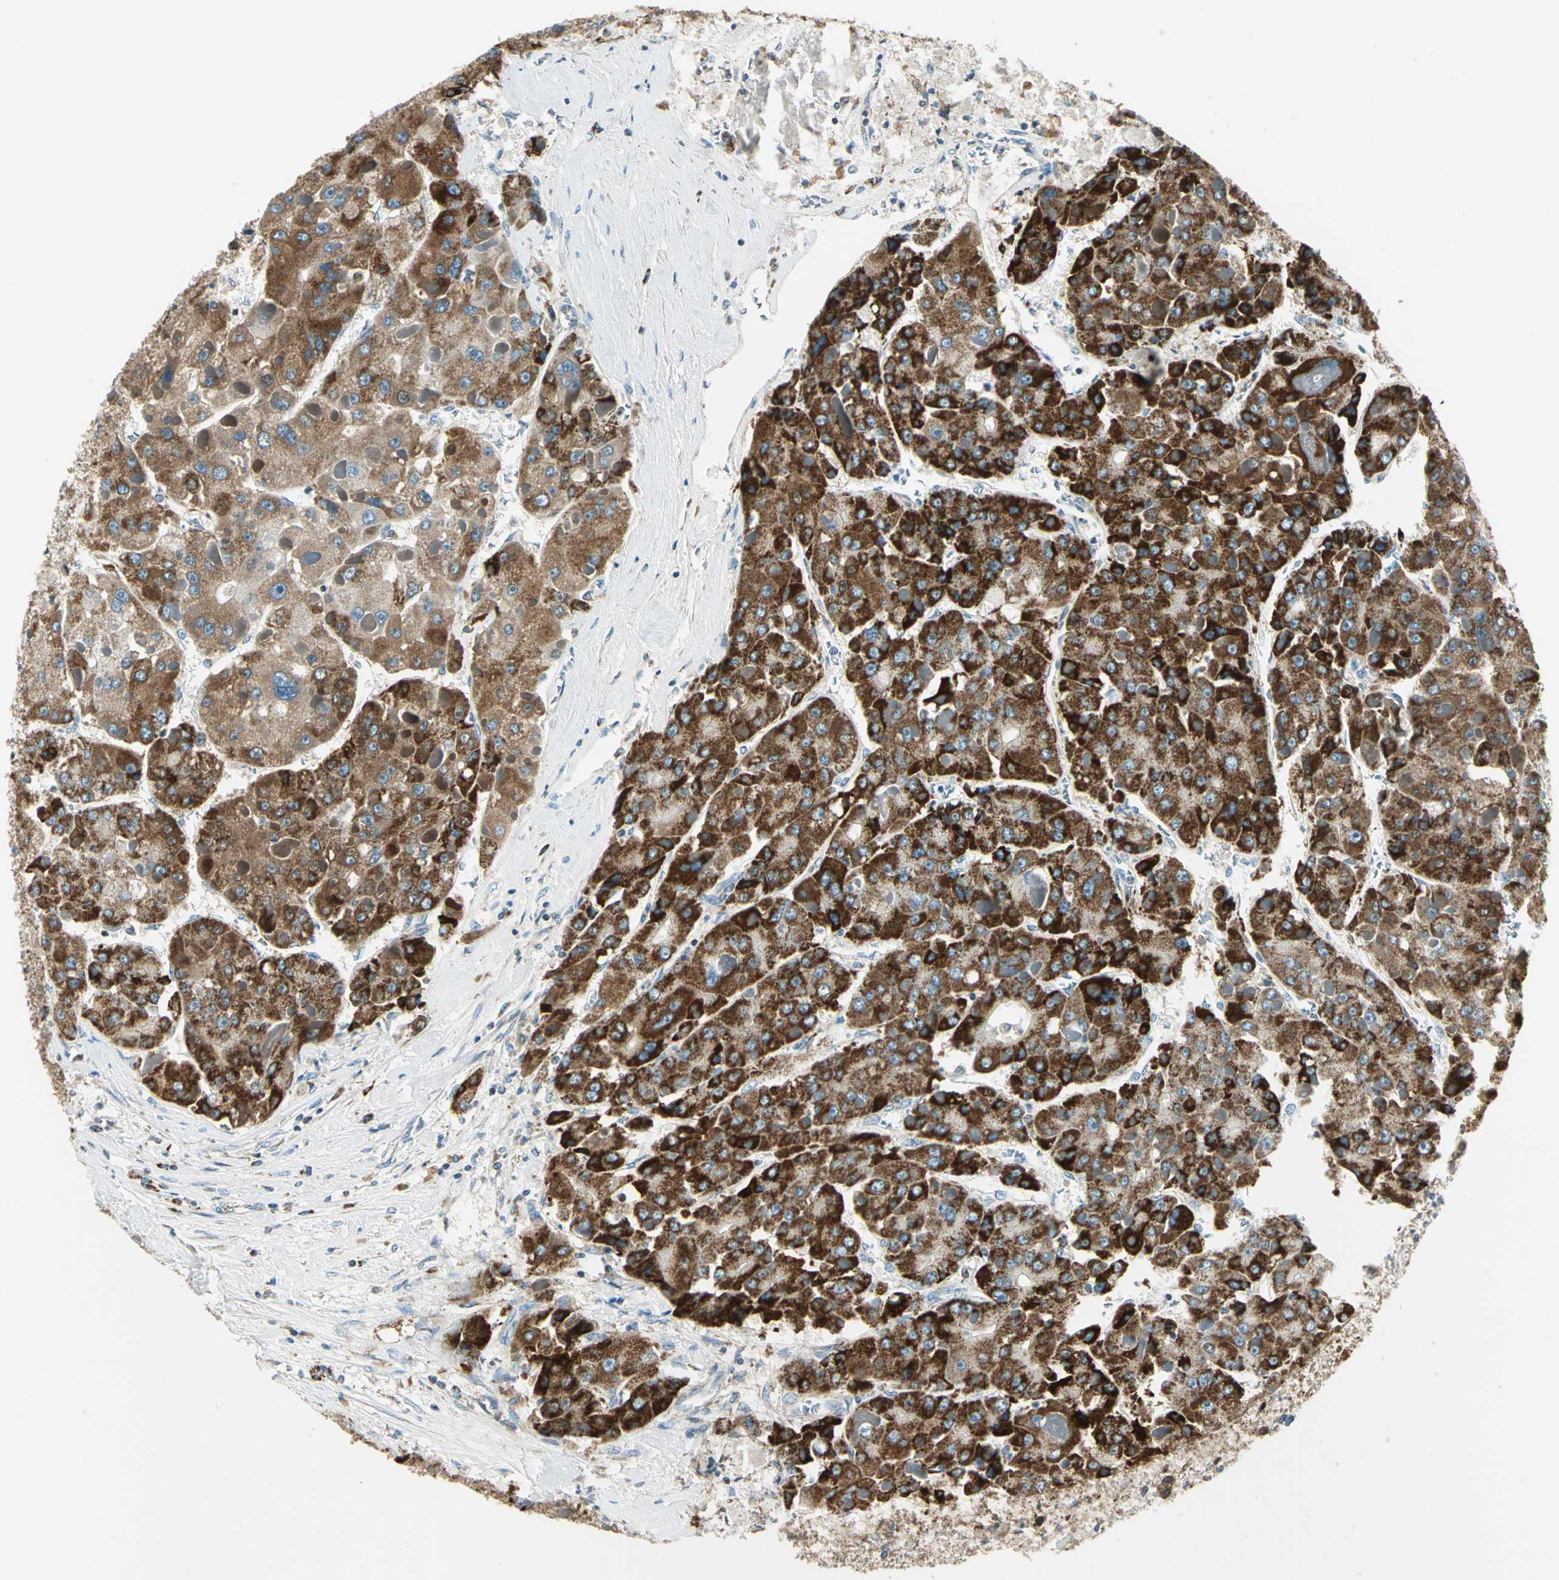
{"staining": {"intensity": "strong", "quantity": ">75%", "location": "cytoplasmic/membranous"}, "tissue": "liver cancer", "cell_type": "Tumor cells", "image_type": "cancer", "snomed": [{"axis": "morphology", "description": "Carcinoma, Hepatocellular, NOS"}, {"axis": "topography", "description": "Liver"}], "caption": "DAB (3,3'-diaminobenzidine) immunohistochemical staining of liver hepatocellular carcinoma reveals strong cytoplasmic/membranous protein positivity in about >75% of tumor cells. (Brightfield microscopy of DAB IHC at high magnification).", "gene": "ACADM", "patient": {"sex": "female", "age": 73}}